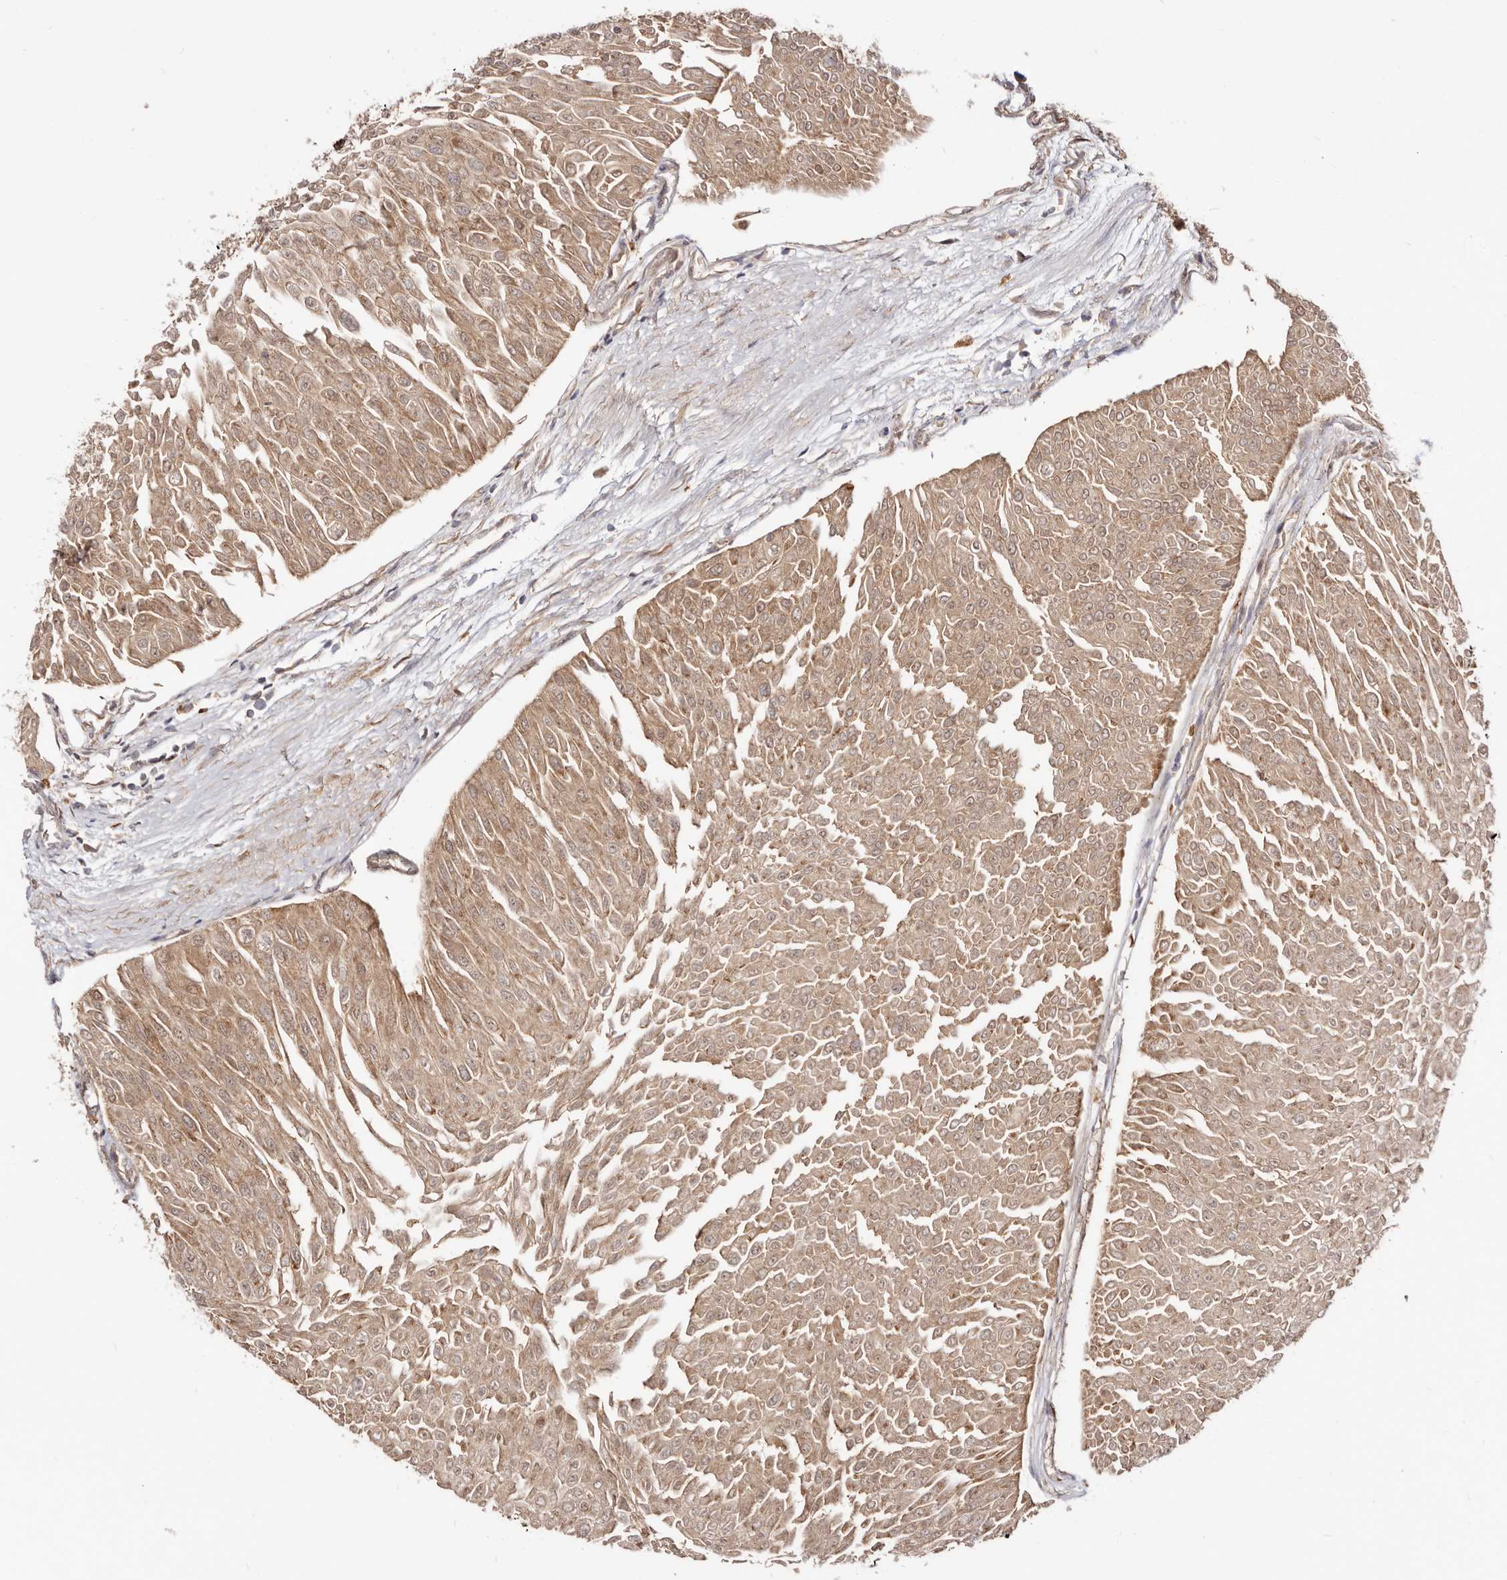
{"staining": {"intensity": "moderate", "quantity": ">75%", "location": "cytoplasmic/membranous,nuclear"}, "tissue": "urothelial cancer", "cell_type": "Tumor cells", "image_type": "cancer", "snomed": [{"axis": "morphology", "description": "Urothelial carcinoma, Low grade"}, {"axis": "topography", "description": "Urinary bladder"}], "caption": "A photomicrograph of human urothelial cancer stained for a protein displays moderate cytoplasmic/membranous and nuclear brown staining in tumor cells.", "gene": "SEC14L1", "patient": {"sex": "male", "age": 67}}